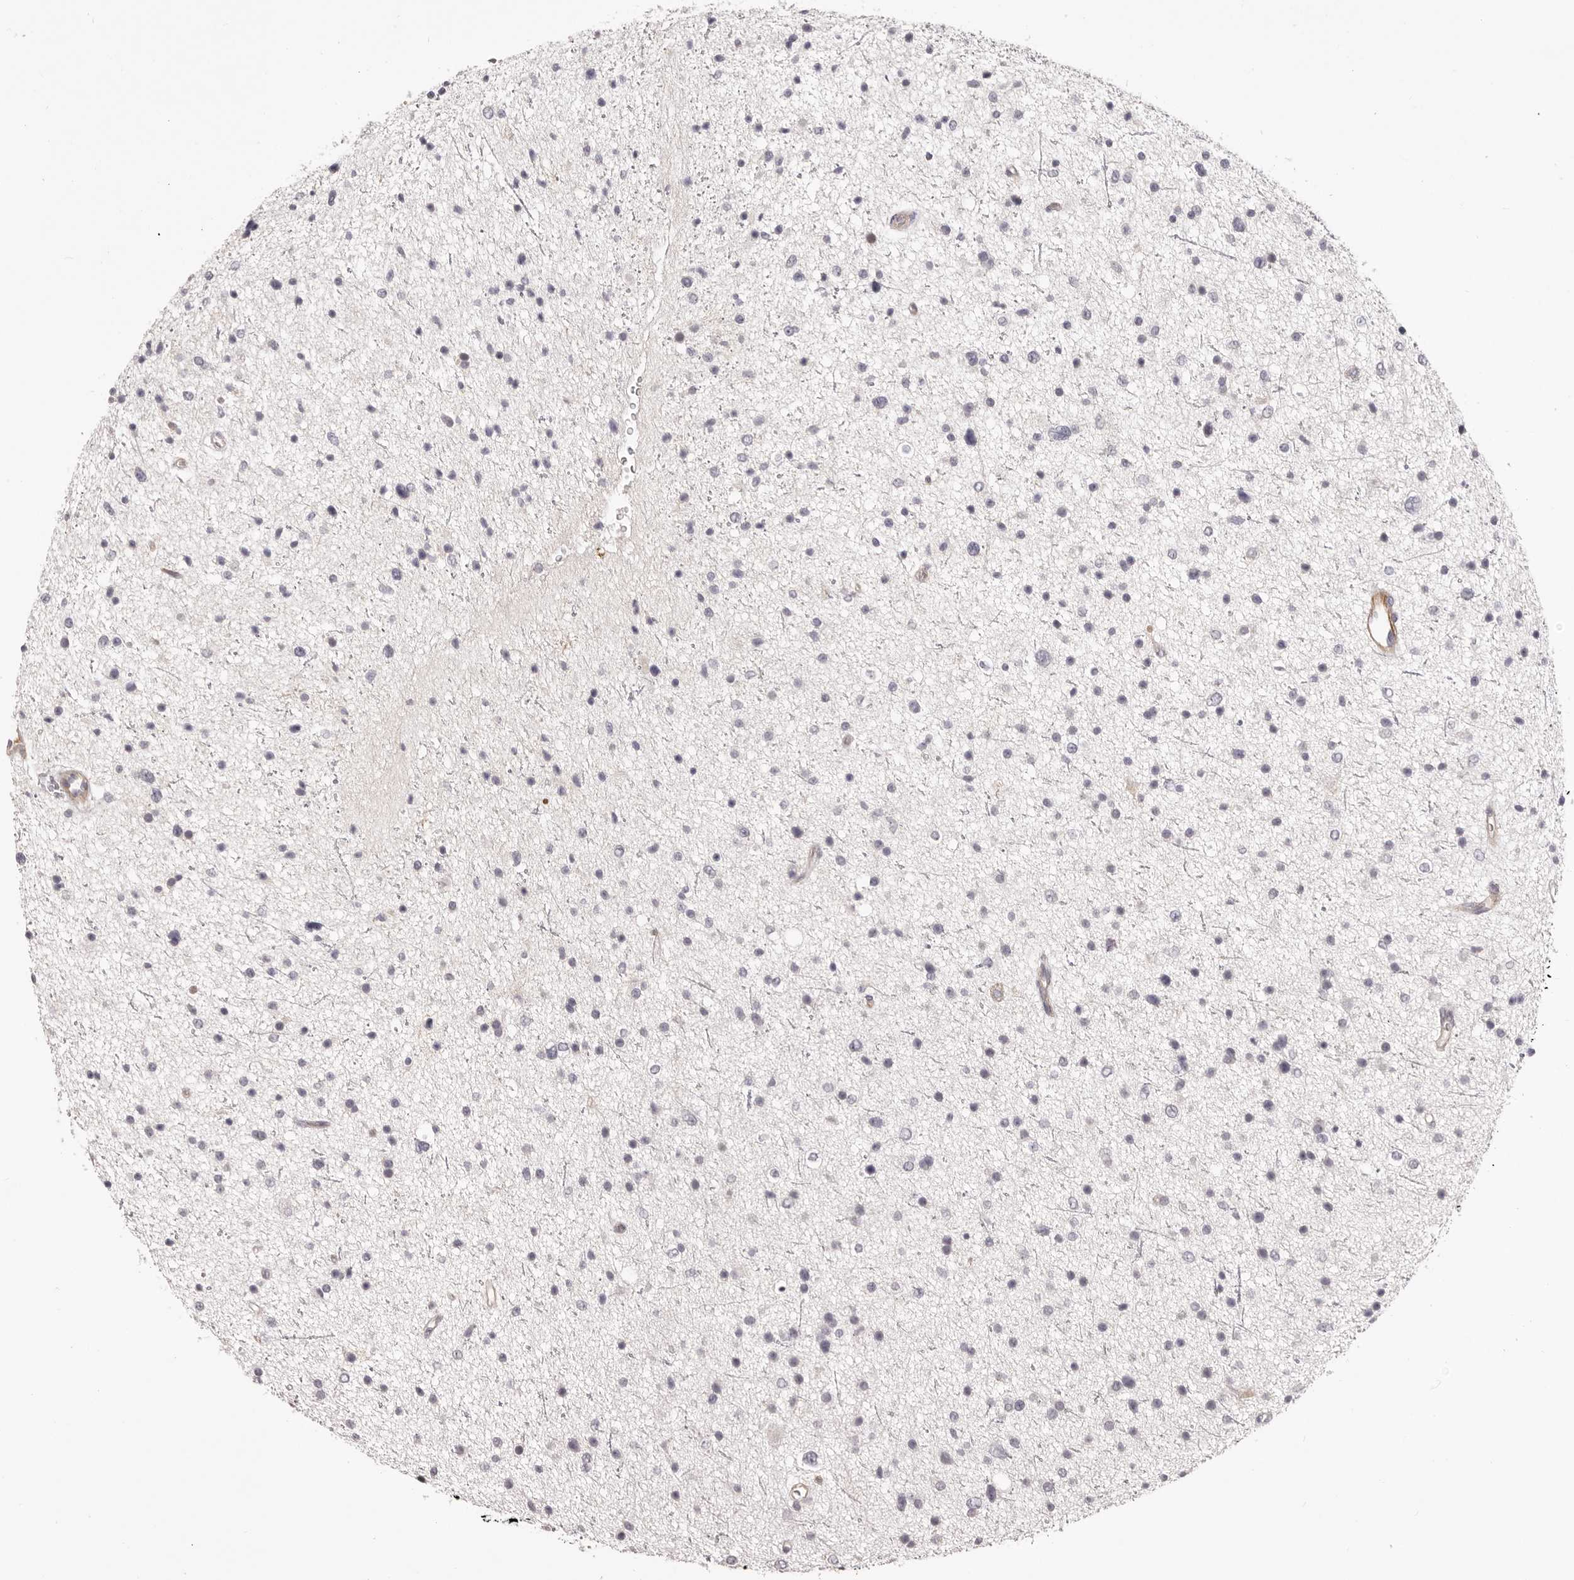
{"staining": {"intensity": "negative", "quantity": "none", "location": "none"}, "tissue": "glioma", "cell_type": "Tumor cells", "image_type": "cancer", "snomed": [{"axis": "morphology", "description": "Glioma, malignant, Low grade"}, {"axis": "topography", "description": "Brain"}], "caption": "Photomicrograph shows no protein staining in tumor cells of malignant low-grade glioma tissue.", "gene": "OTUD3", "patient": {"sex": "female", "age": 37}}